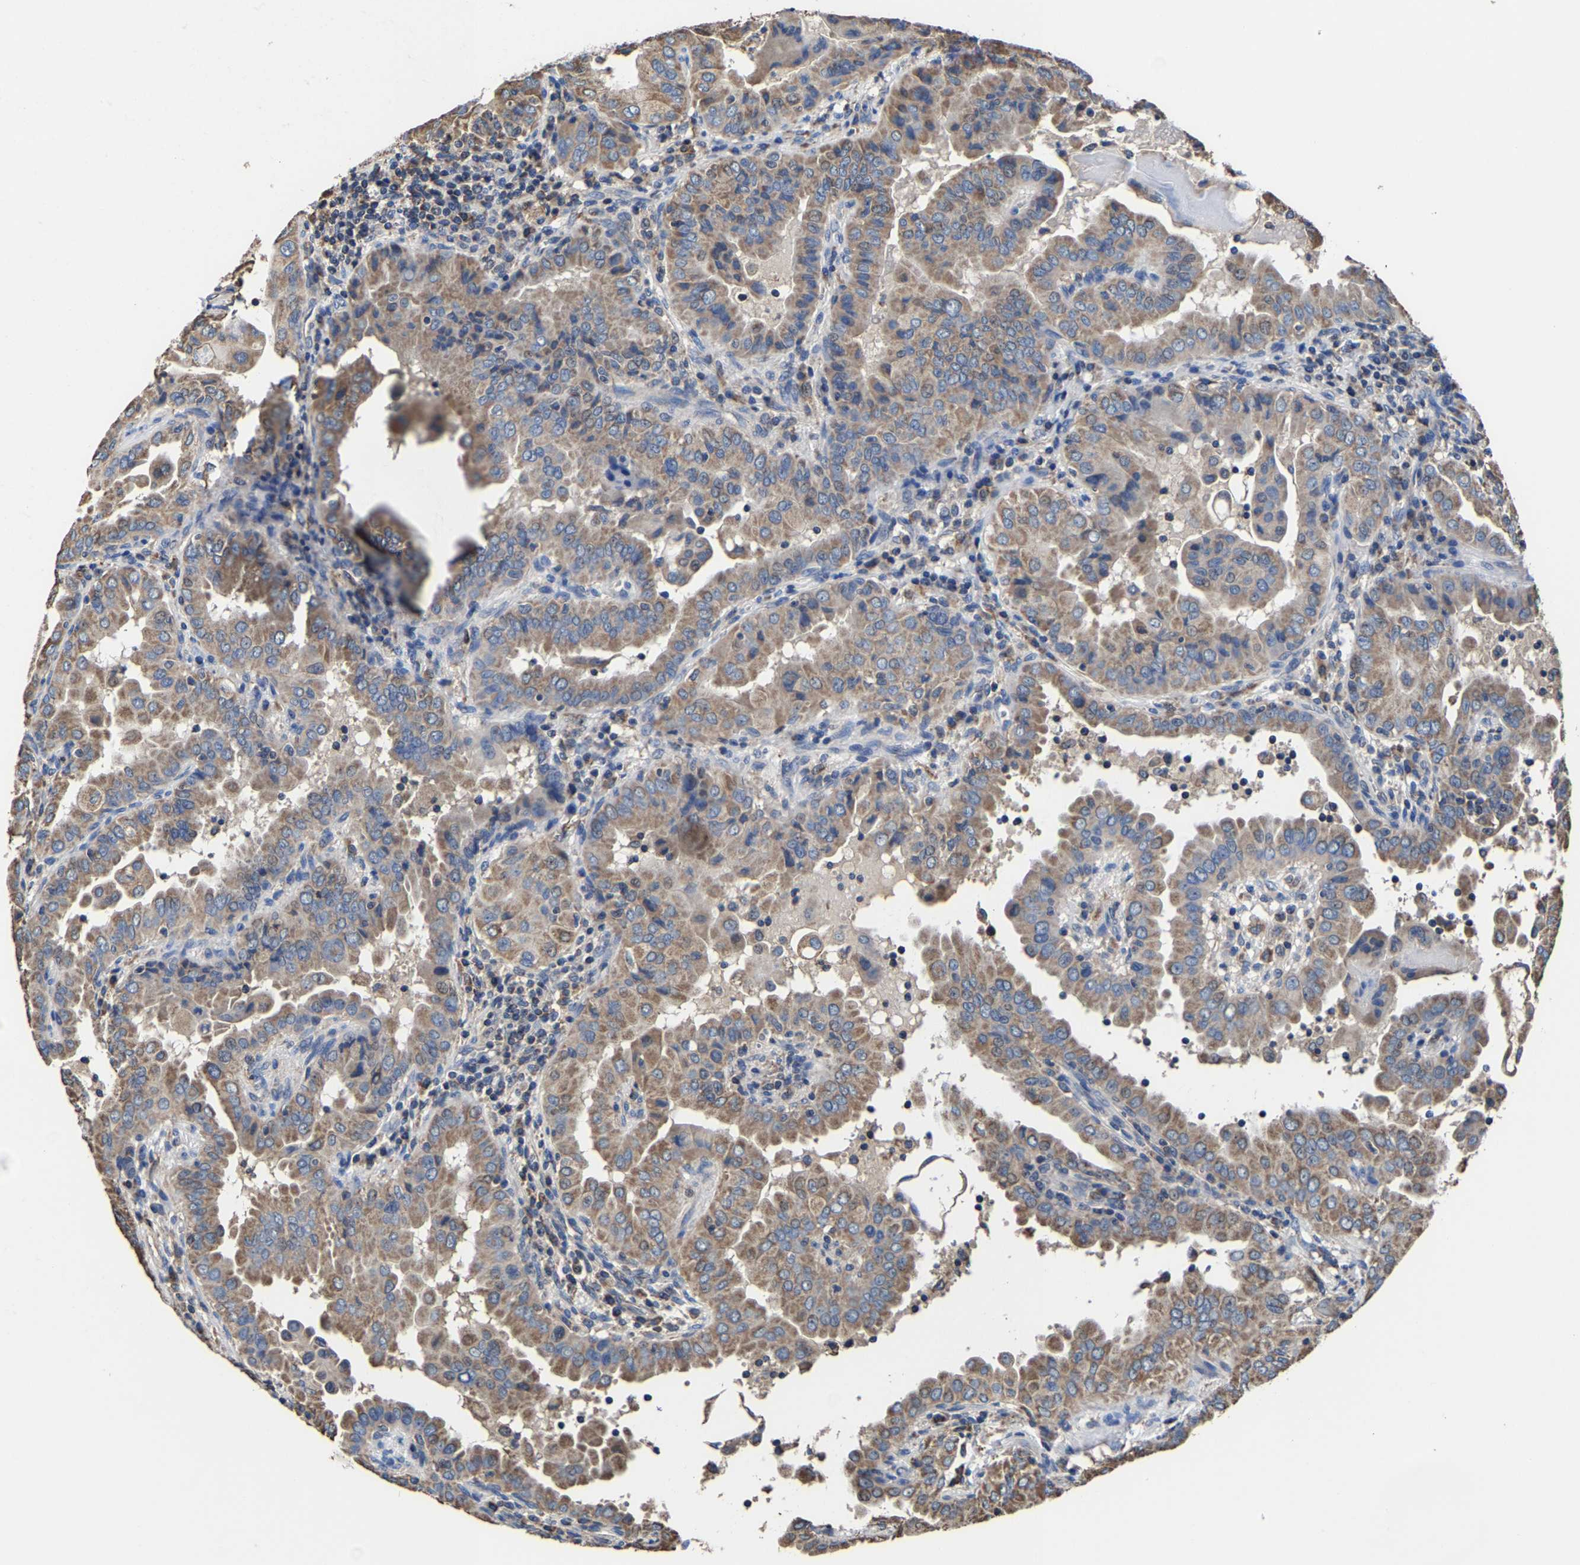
{"staining": {"intensity": "moderate", "quantity": ">75%", "location": "cytoplasmic/membranous"}, "tissue": "thyroid cancer", "cell_type": "Tumor cells", "image_type": "cancer", "snomed": [{"axis": "morphology", "description": "Papillary adenocarcinoma, NOS"}, {"axis": "topography", "description": "Thyroid gland"}], "caption": "A medium amount of moderate cytoplasmic/membranous positivity is seen in about >75% of tumor cells in thyroid papillary adenocarcinoma tissue.", "gene": "ZCCHC7", "patient": {"sex": "male", "age": 33}}